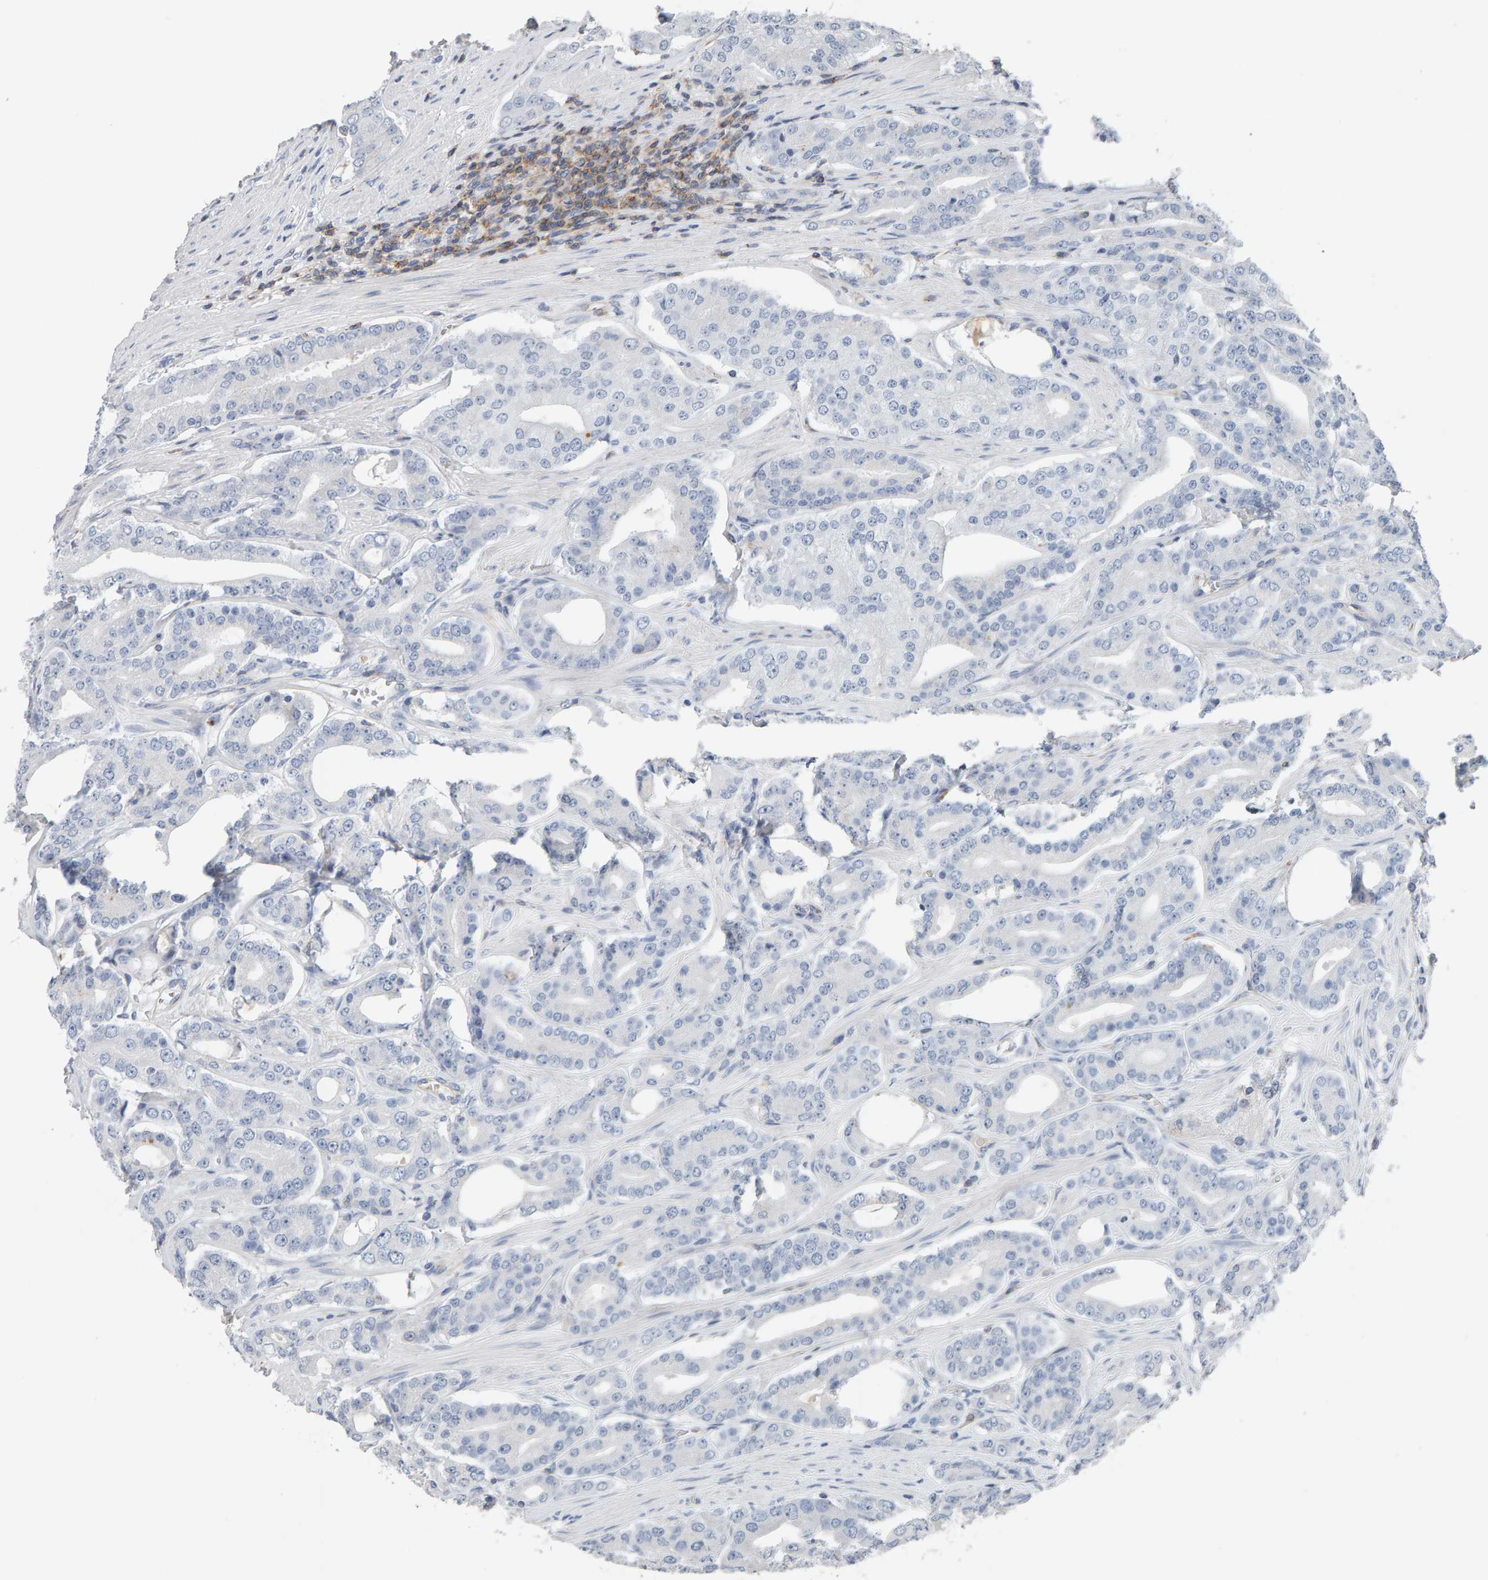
{"staining": {"intensity": "negative", "quantity": "none", "location": "none"}, "tissue": "prostate cancer", "cell_type": "Tumor cells", "image_type": "cancer", "snomed": [{"axis": "morphology", "description": "Adenocarcinoma, High grade"}, {"axis": "topography", "description": "Prostate"}], "caption": "High-grade adenocarcinoma (prostate) stained for a protein using immunohistochemistry displays no expression tumor cells.", "gene": "FYN", "patient": {"sex": "male", "age": 71}}